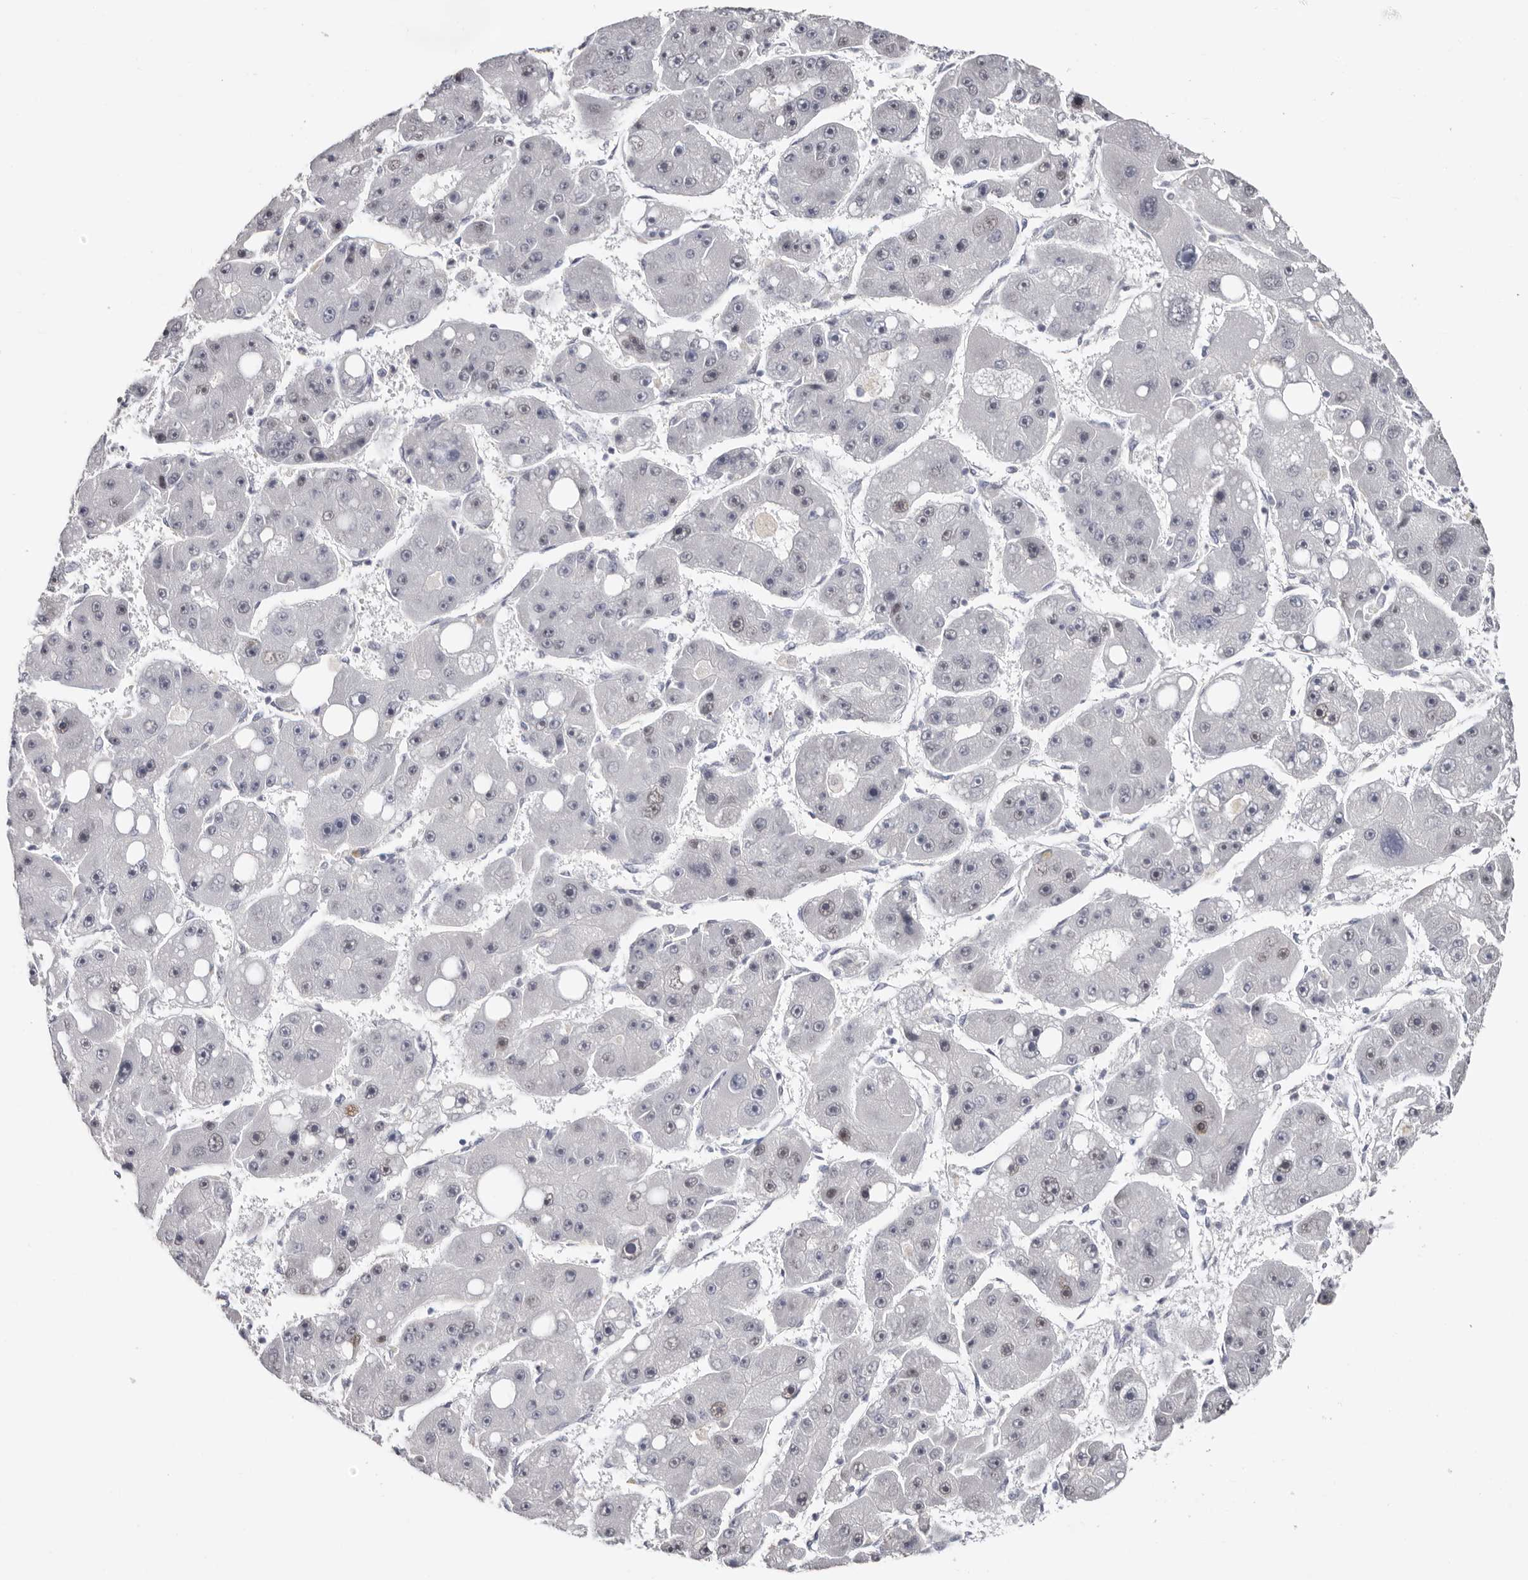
{"staining": {"intensity": "negative", "quantity": "none", "location": "none"}, "tissue": "liver cancer", "cell_type": "Tumor cells", "image_type": "cancer", "snomed": [{"axis": "morphology", "description": "Carcinoma, Hepatocellular, NOS"}, {"axis": "topography", "description": "Liver"}], "caption": "A photomicrograph of liver cancer (hepatocellular carcinoma) stained for a protein displays no brown staining in tumor cells. Nuclei are stained in blue.", "gene": "PKDCC", "patient": {"sex": "female", "age": 61}}